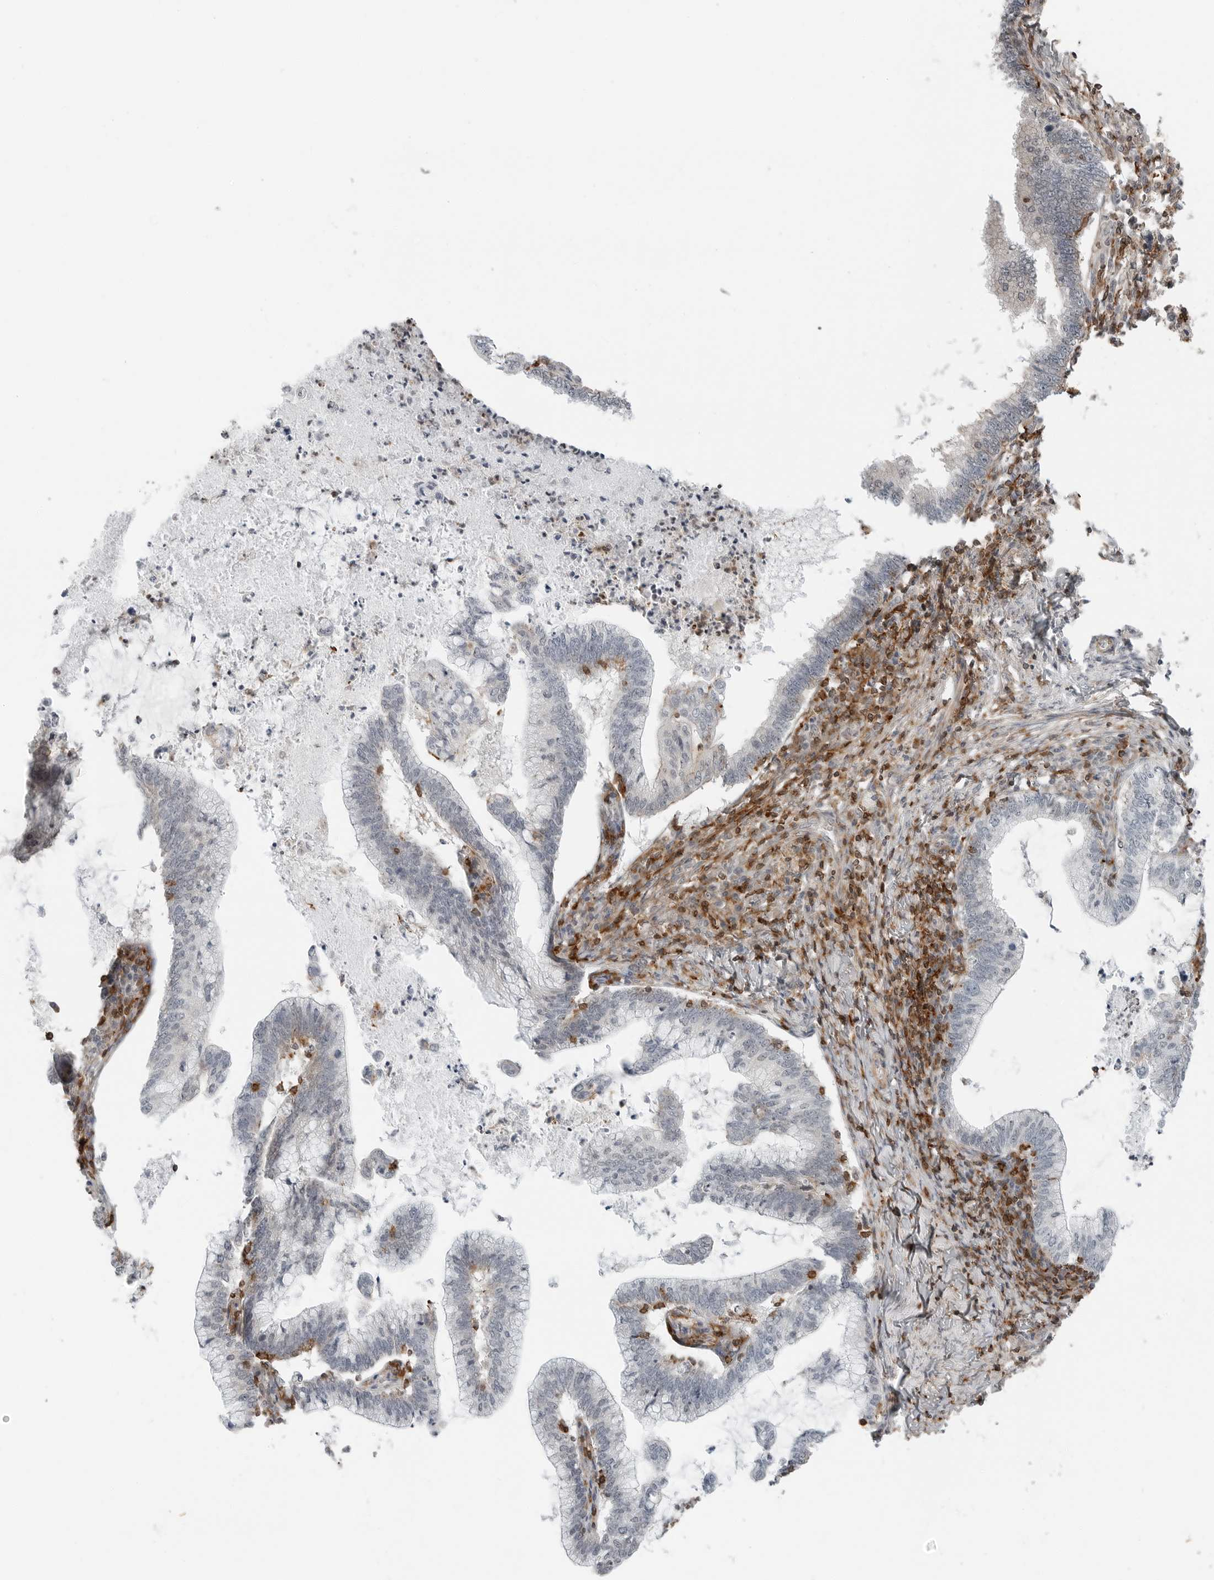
{"staining": {"intensity": "negative", "quantity": "none", "location": "none"}, "tissue": "cervical cancer", "cell_type": "Tumor cells", "image_type": "cancer", "snomed": [{"axis": "morphology", "description": "Adenocarcinoma, NOS"}, {"axis": "topography", "description": "Cervix"}], "caption": "The immunohistochemistry photomicrograph has no significant positivity in tumor cells of cervical cancer tissue.", "gene": "LEFTY2", "patient": {"sex": "female", "age": 36}}